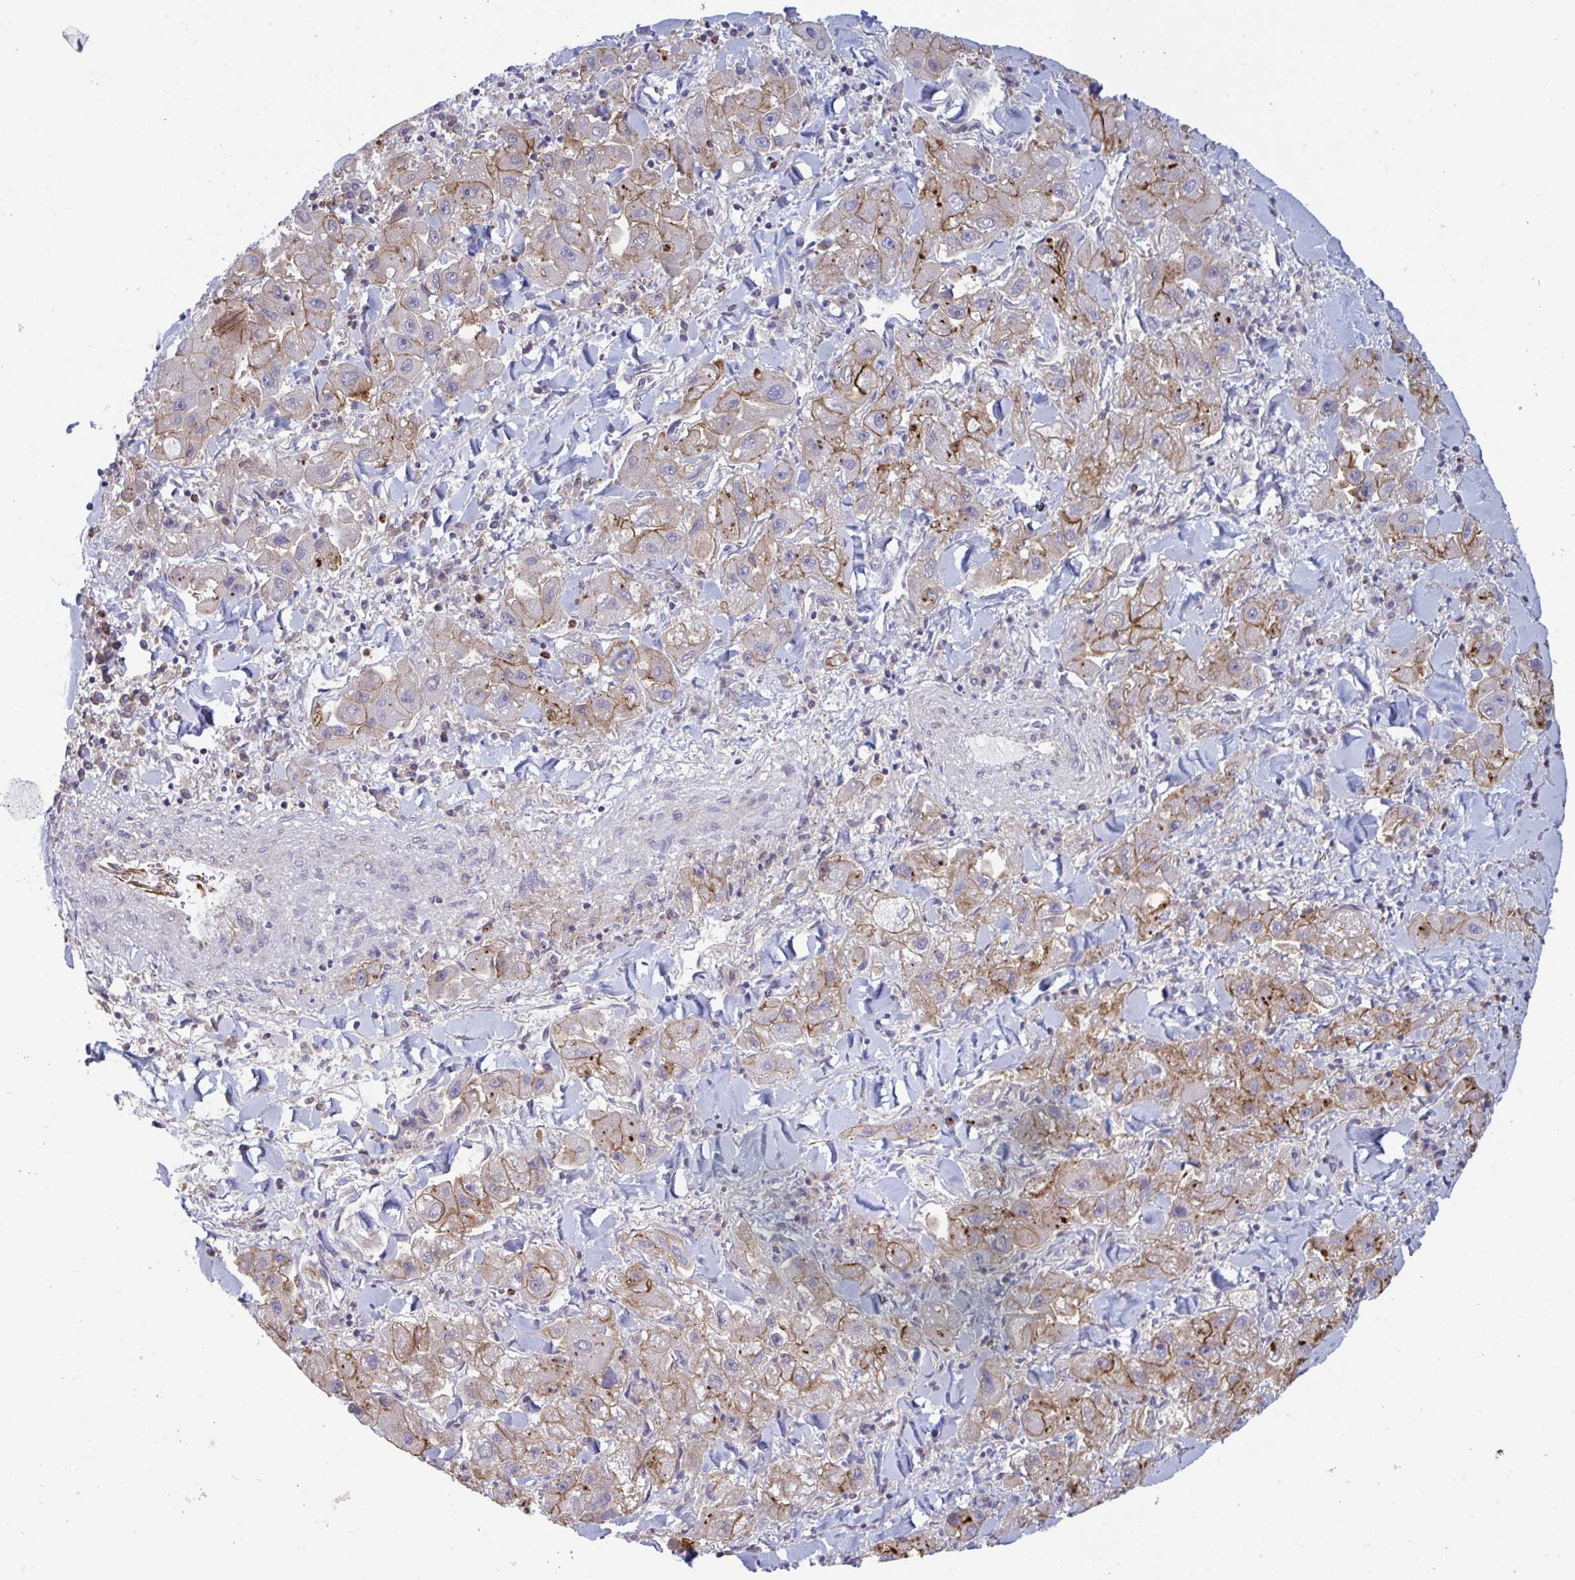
{"staining": {"intensity": "moderate", "quantity": "25%-75%", "location": "cytoplasmic/membranous"}, "tissue": "liver cancer", "cell_type": "Tumor cells", "image_type": "cancer", "snomed": [{"axis": "morphology", "description": "Carcinoma, Hepatocellular, NOS"}, {"axis": "topography", "description": "Liver"}], "caption": "Immunohistochemistry (IHC) photomicrograph of neoplastic tissue: liver hepatocellular carcinoma stained using immunohistochemistry demonstrates medium levels of moderate protein expression localized specifically in the cytoplasmic/membranous of tumor cells, appearing as a cytoplasmic/membranous brown color.", "gene": "SLC9A6", "patient": {"sex": "male", "age": 24}}